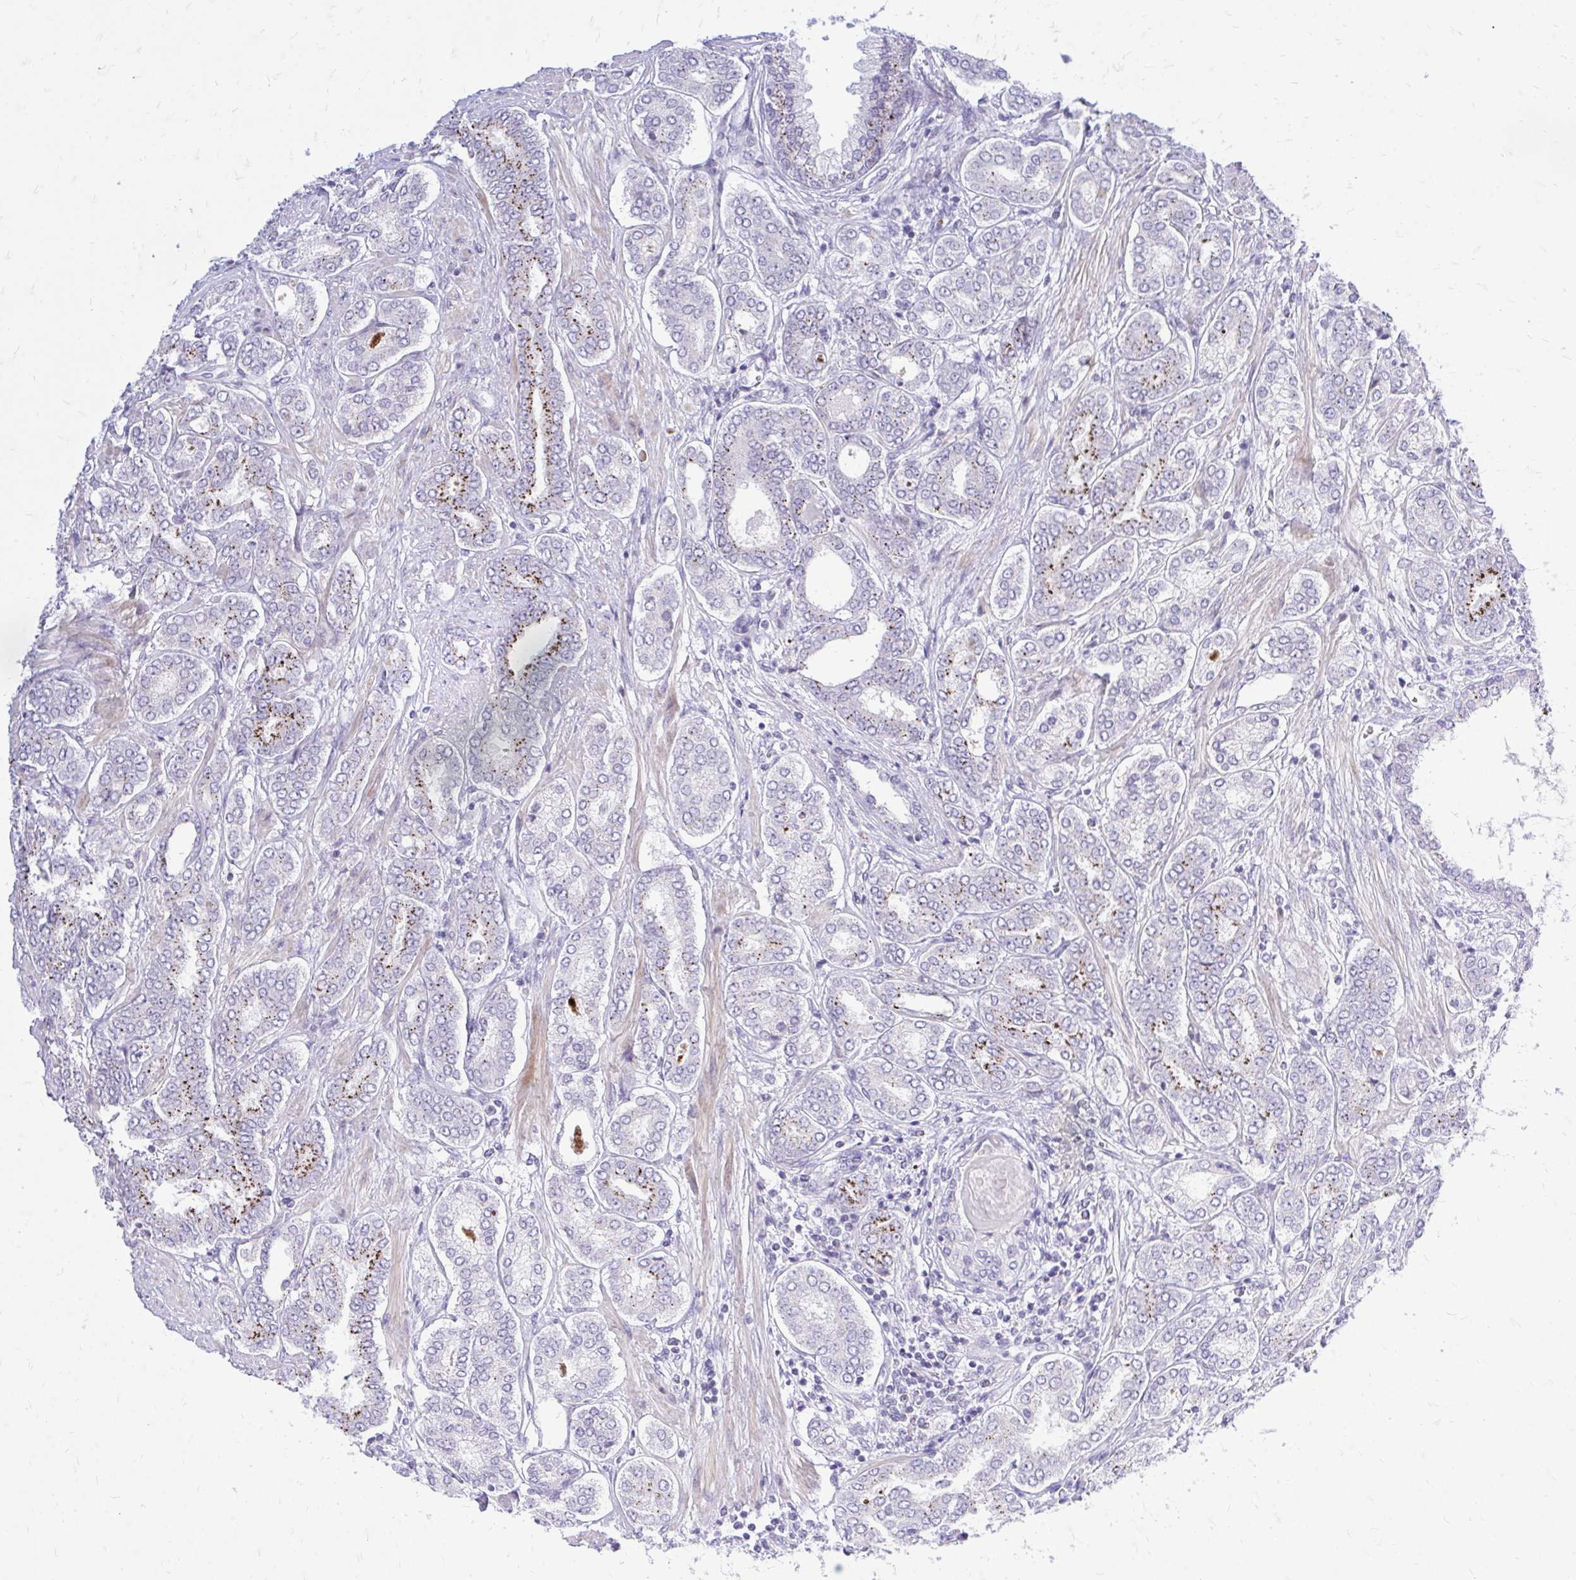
{"staining": {"intensity": "moderate", "quantity": "25%-75%", "location": "cytoplasmic/membranous"}, "tissue": "prostate cancer", "cell_type": "Tumor cells", "image_type": "cancer", "snomed": [{"axis": "morphology", "description": "Adenocarcinoma, High grade"}, {"axis": "topography", "description": "Prostate"}], "caption": "This is an image of IHC staining of prostate cancer, which shows moderate positivity in the cytoplasmic/membranous of tumor cells.", "gene": "GABRA1", "patient": {"sex": "male", "age": 72}}